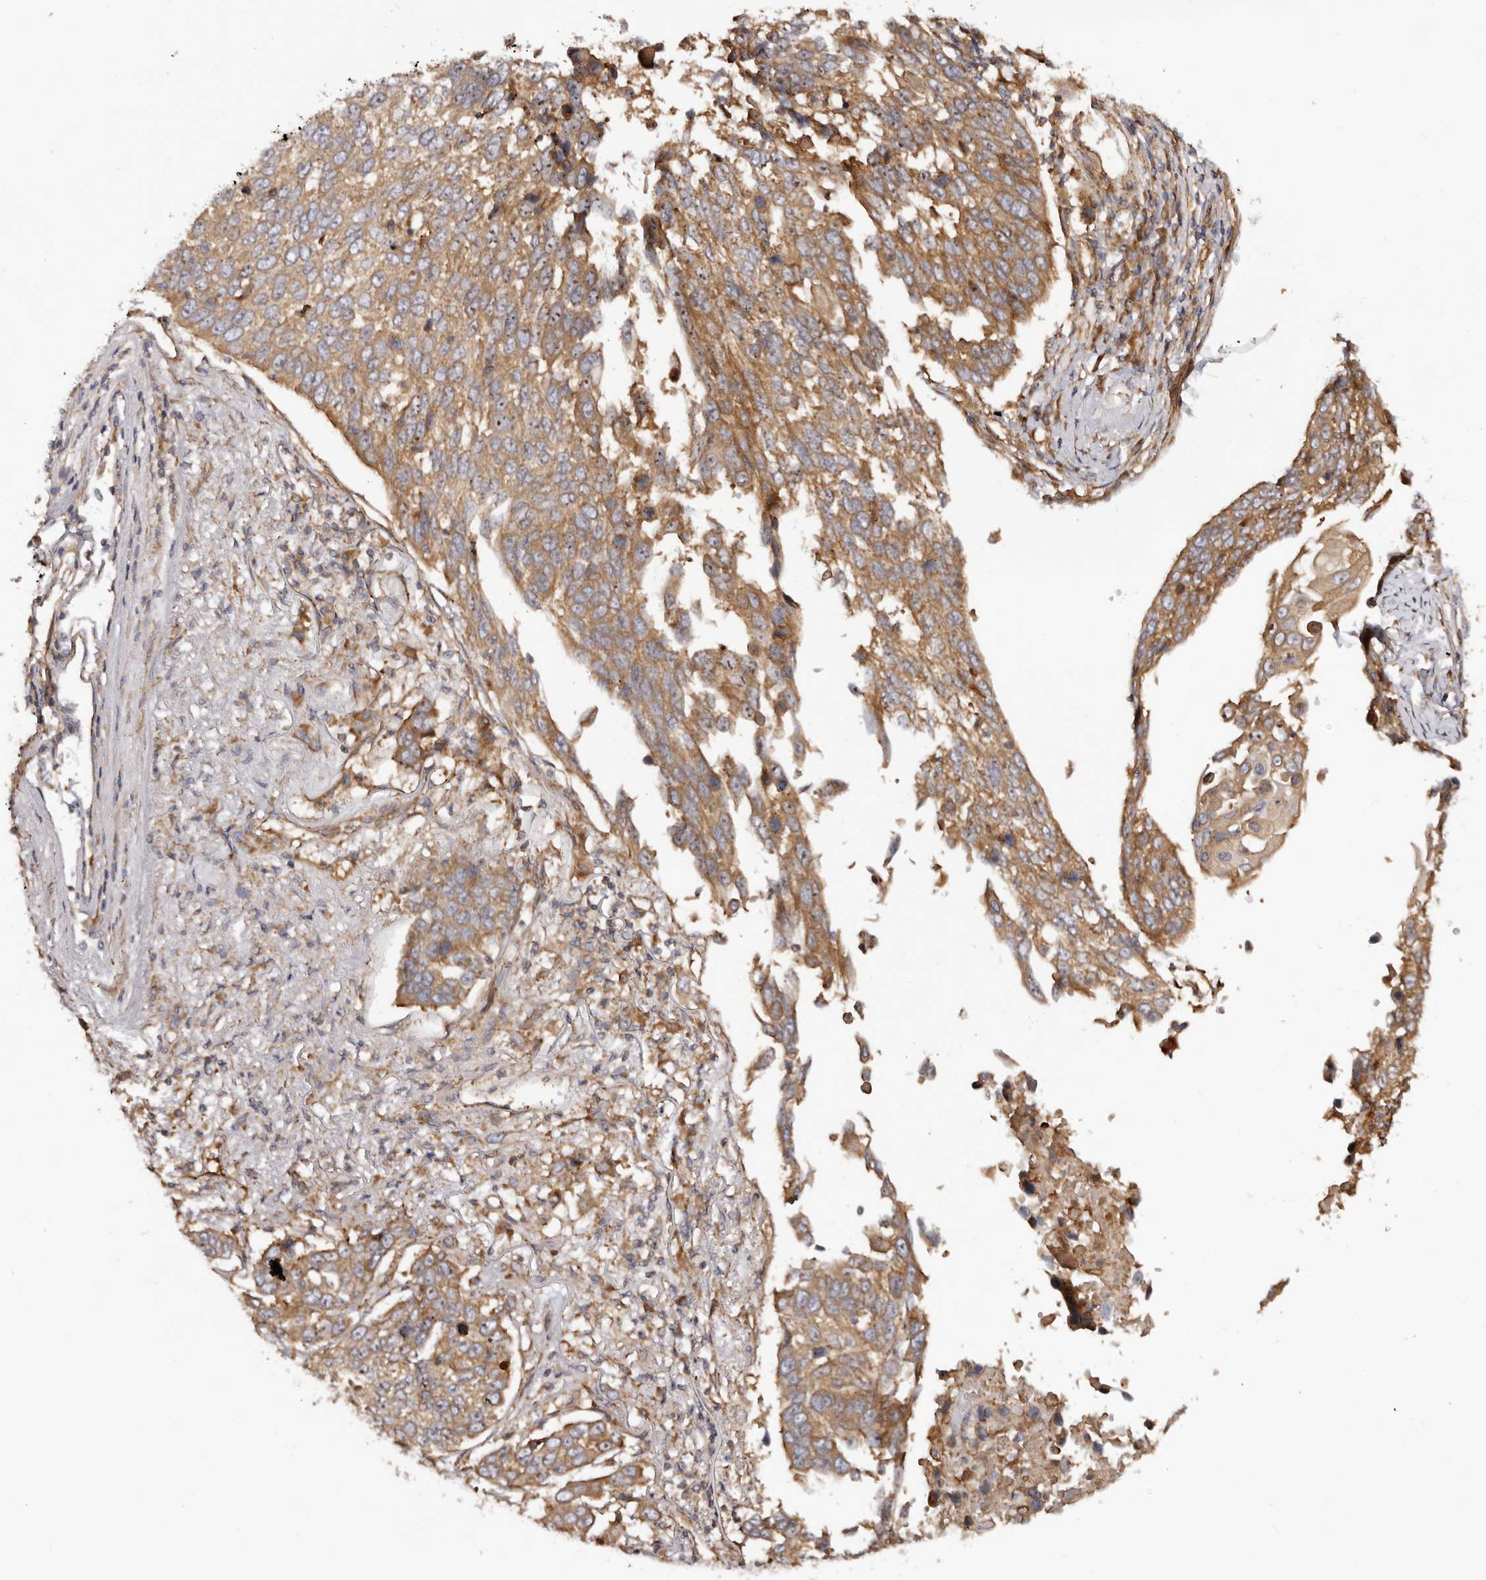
{"staining": {"intensity": "moderate", "quantity": ">75%", "location": "cytoplasmic/membranous"}, "tissue": "lung cancer", "cell_type": "Tumor cells", "image_type": "cancer", "snomed": [{"axis": "morphology", "description": "Squamous cell carcinoma, NOS"}, {"axis": "topography", "description": "Lung"}], "caption": "Lung cancer was stained to show a protein in brown. There is medium levels of moderate cytoplasmic/membranous positivity in approximately >75% of tumor cells.", "gene": "RPS6", "patient": {"sex": "male", "age": 66}}